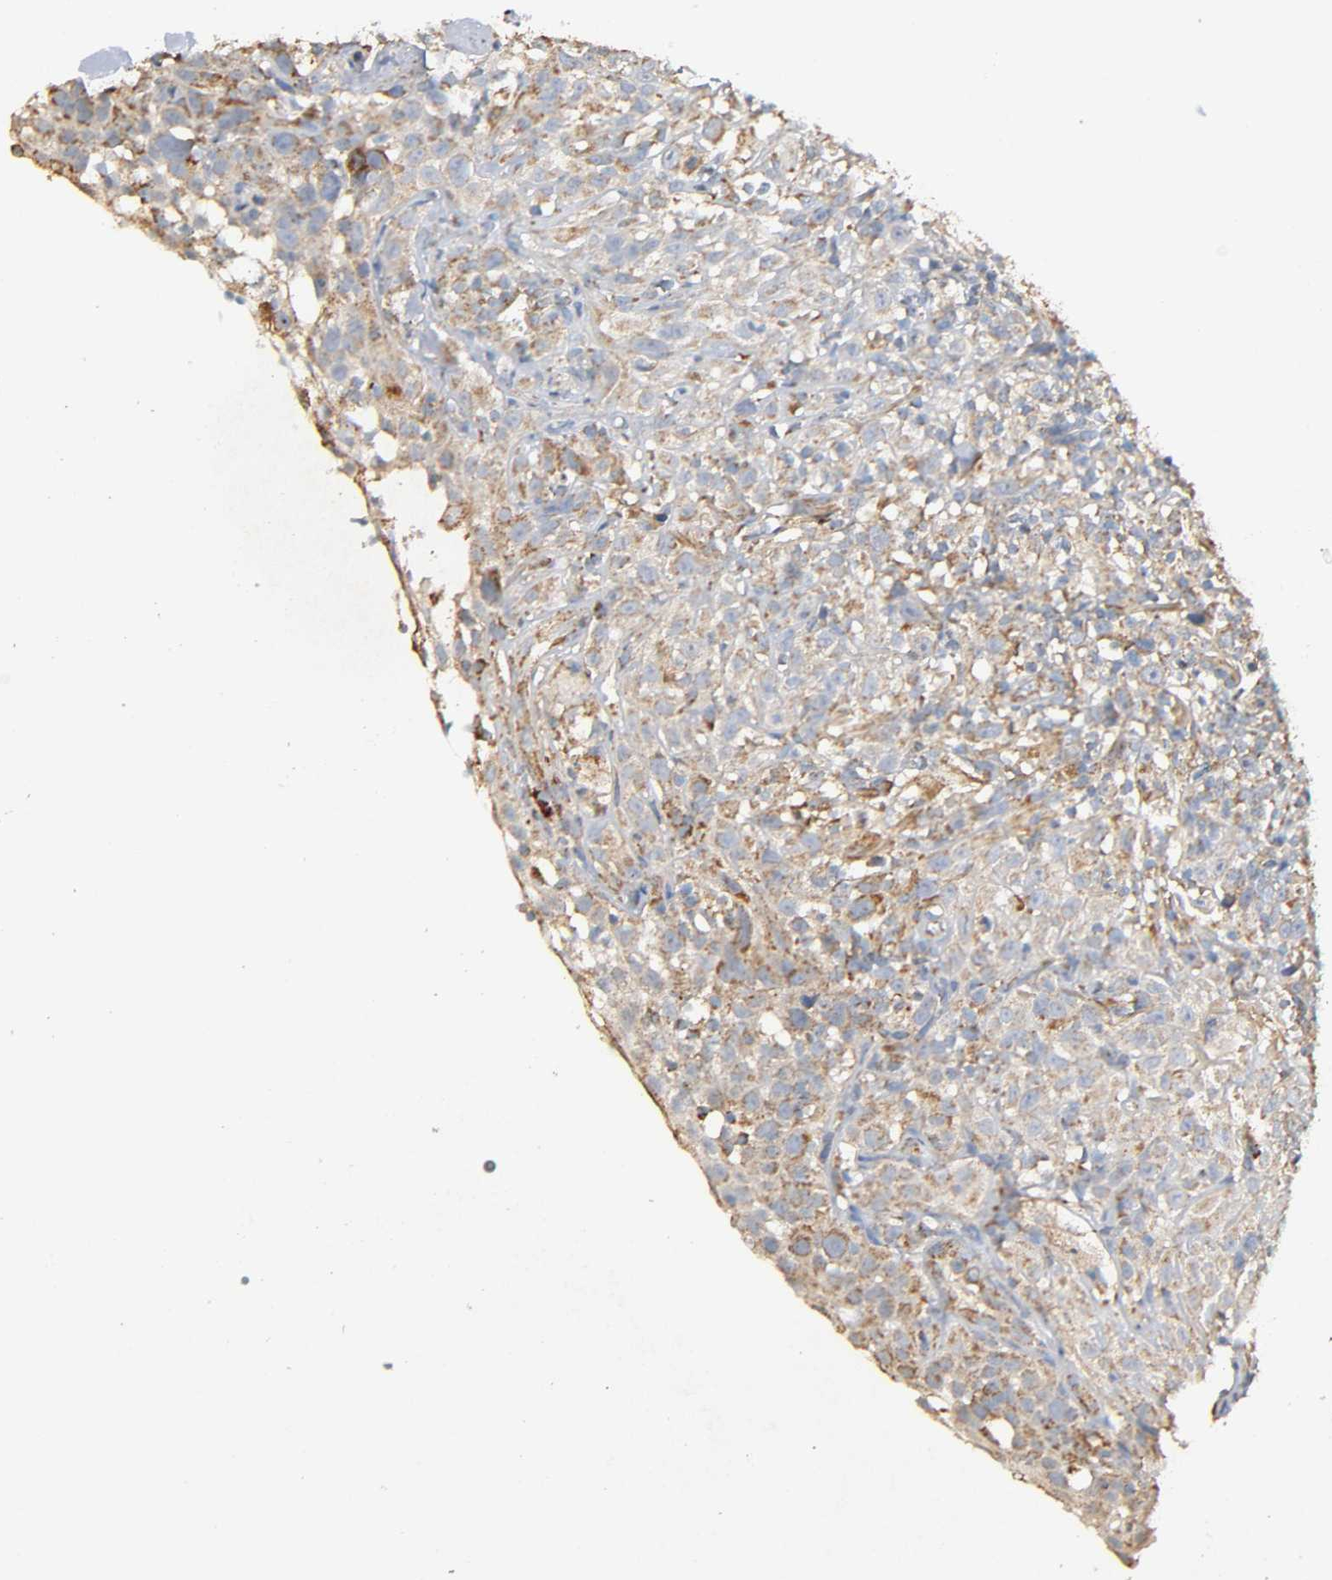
{"staining": {"intensity": "weak", "quantity": "25%-75%", "location": "cytoplasmic/membranous"}, "tissue": "thyroid cancer", "cell_type": "Tumor cells", "image_type": "cancer", "snomed": [{"axis": "morphology", "description": "Carcinoma, NOS"}, {"axis": "topography", "description": "Thyroid gland"}], "caption": "Protein analysis of thyroid cancer tissue demonstrates weak cytoplasmic/membranous positivity in about 25%-75% of tumor cells.", "gene": "NDUFS3", "patient": {"sex": "female", "age": 77}}